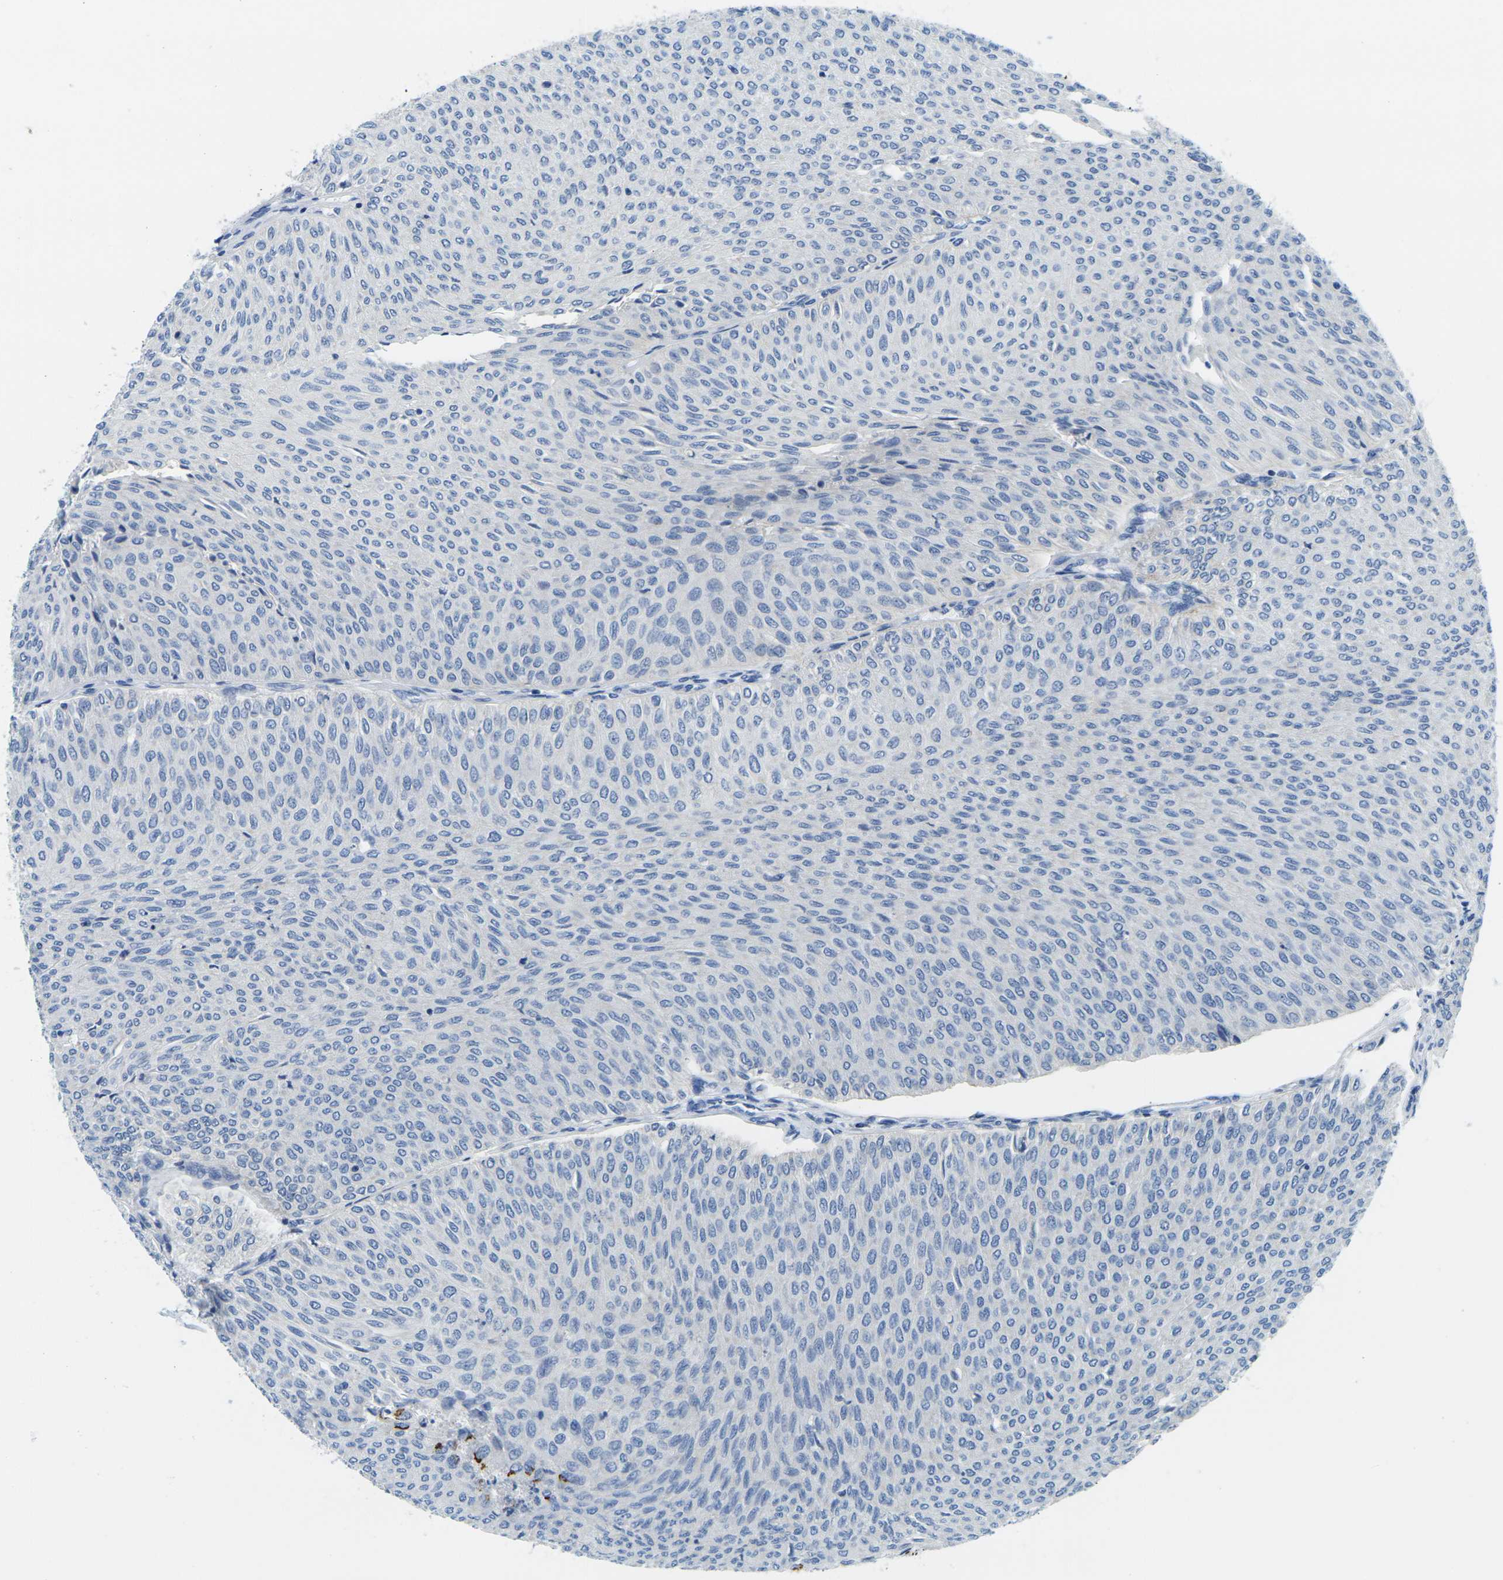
{"staining": {"intensity": "negative", "quantity": "none", "location": "none"}, "tissue": "urothelial cancer", "cell_type": "Tumor cells", "image_type": "cancer", "snomed": [{"axis": "morphology", "description": "Urothelial carcinoma, Low grade"}, {"axis": "topography", "description": "Urinary bladder"}], "caption": "Urothelial carcinoma (low-grade) was stained to show a protein in brown. There is no significant staining in tumor cells.", "gene": "FAM3D", "patient": {"sex": "male", "age": 78}}